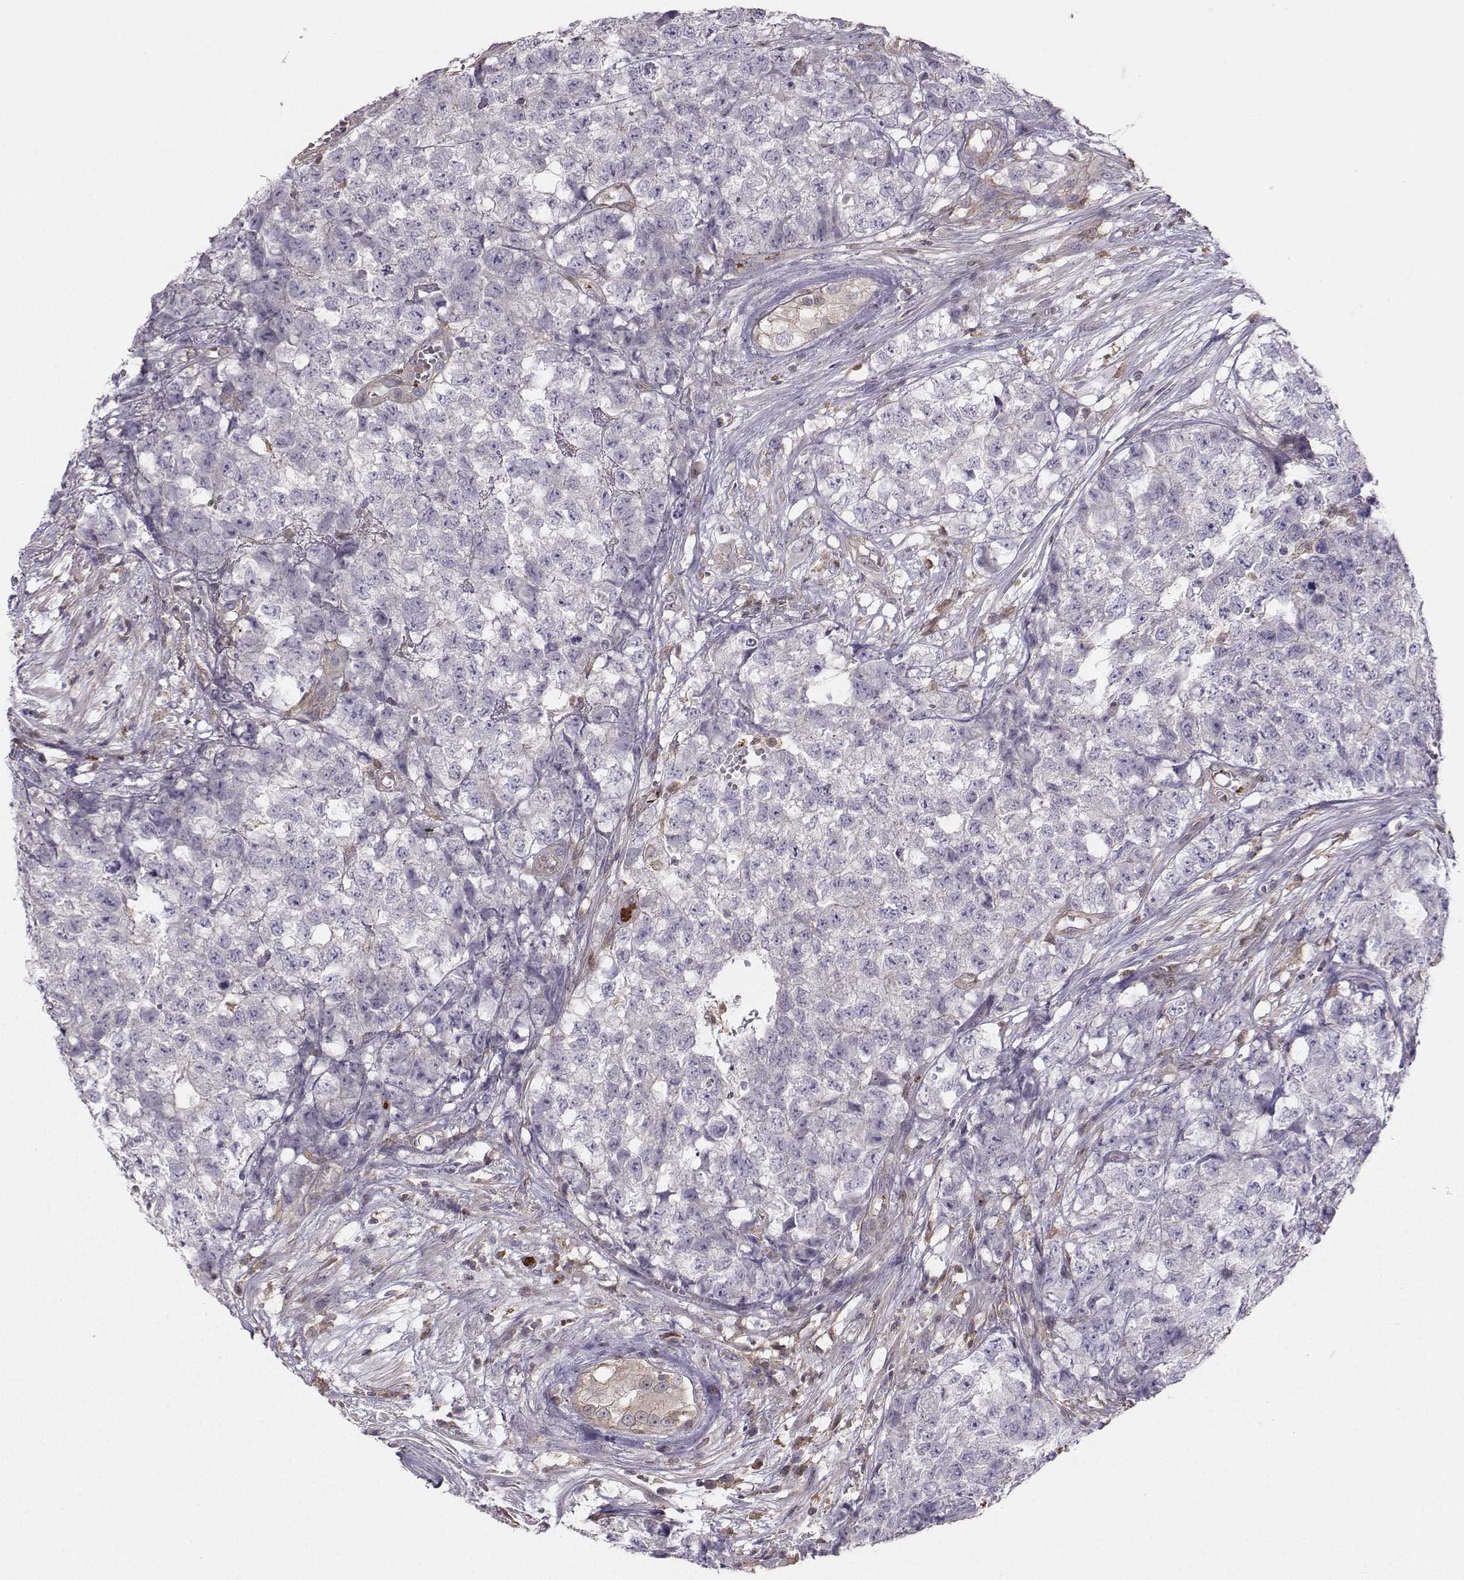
{"staining": {"intensity": "negative", "quantity": "none", "location": "none"}, "tissue": "testis cancer", "cell_type": "Tumor cells", "image_type": "cancer", "snomed": [{"axis": "morphology", "description": "Seminoma, NOS"}, {"axis": "morphology", "description": "Carcinoma, Embryonal, NOS"}, {"axis": "topography", "description": "Testis"}], "caption": "Tumor cells are negative for protein expression in human testis embryonal carcinoma.", "gene": "ASB16", "patient": {"sex": "male", "age": 22}}